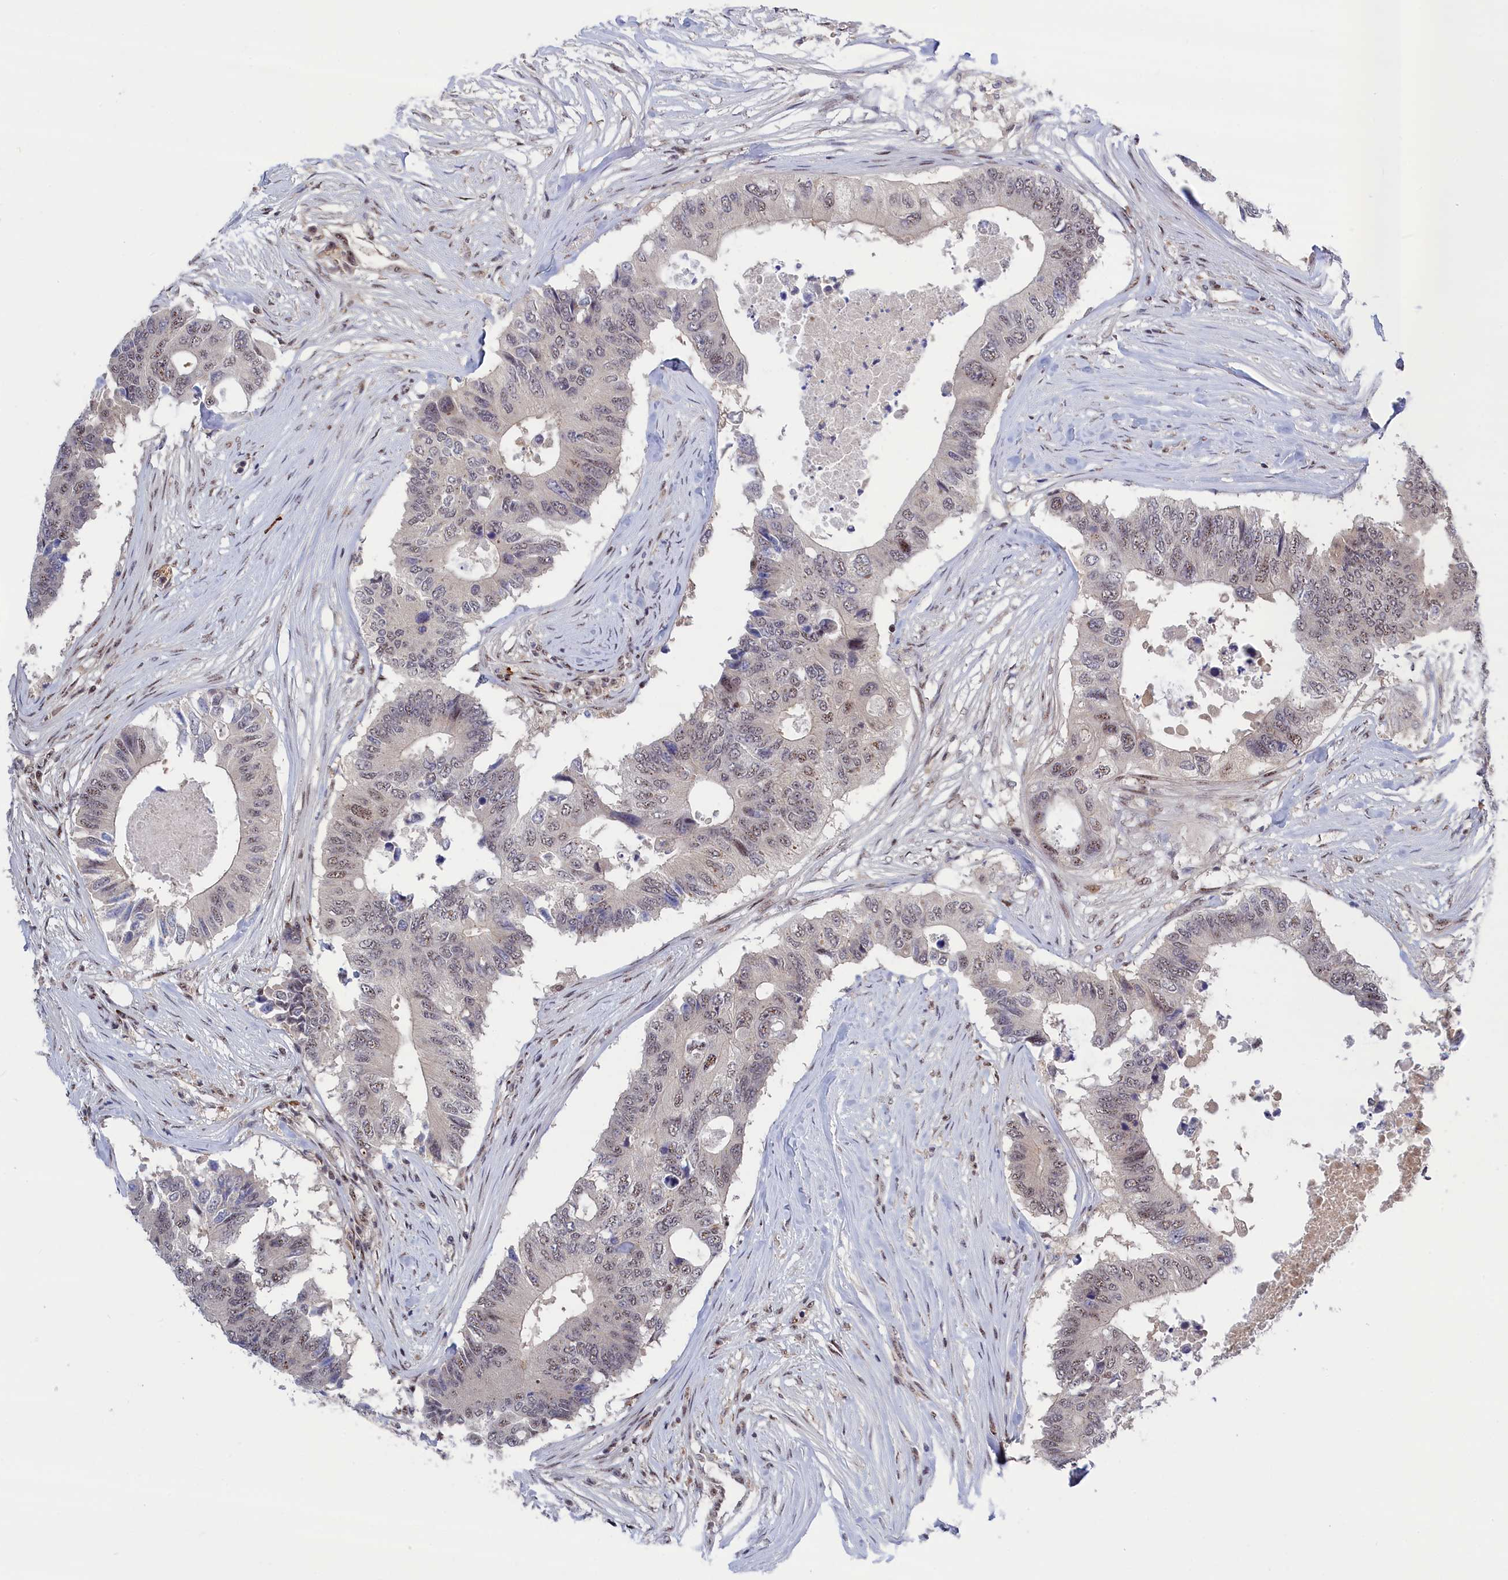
{"staining": {"intensity": "weak", "quantity": "25%-75%", "location": "nuclear"}, "tissue": "colorectal cancer", "cell_type": "Tumor cells", "image_type": "cancer", "snomed": [{"axis": "morphology", "description": "Adenocarcinoma, NOS"}, {"axis": "topography", "description": "Colon"}], "caption": "Protein staining displays weak nuclear positivity in approximately 25%-75% of tumor cells in colorectal cancer (adenocarcinoma).", "gene": "TAB1", "patient": {"sex": "male", "age": 71}}